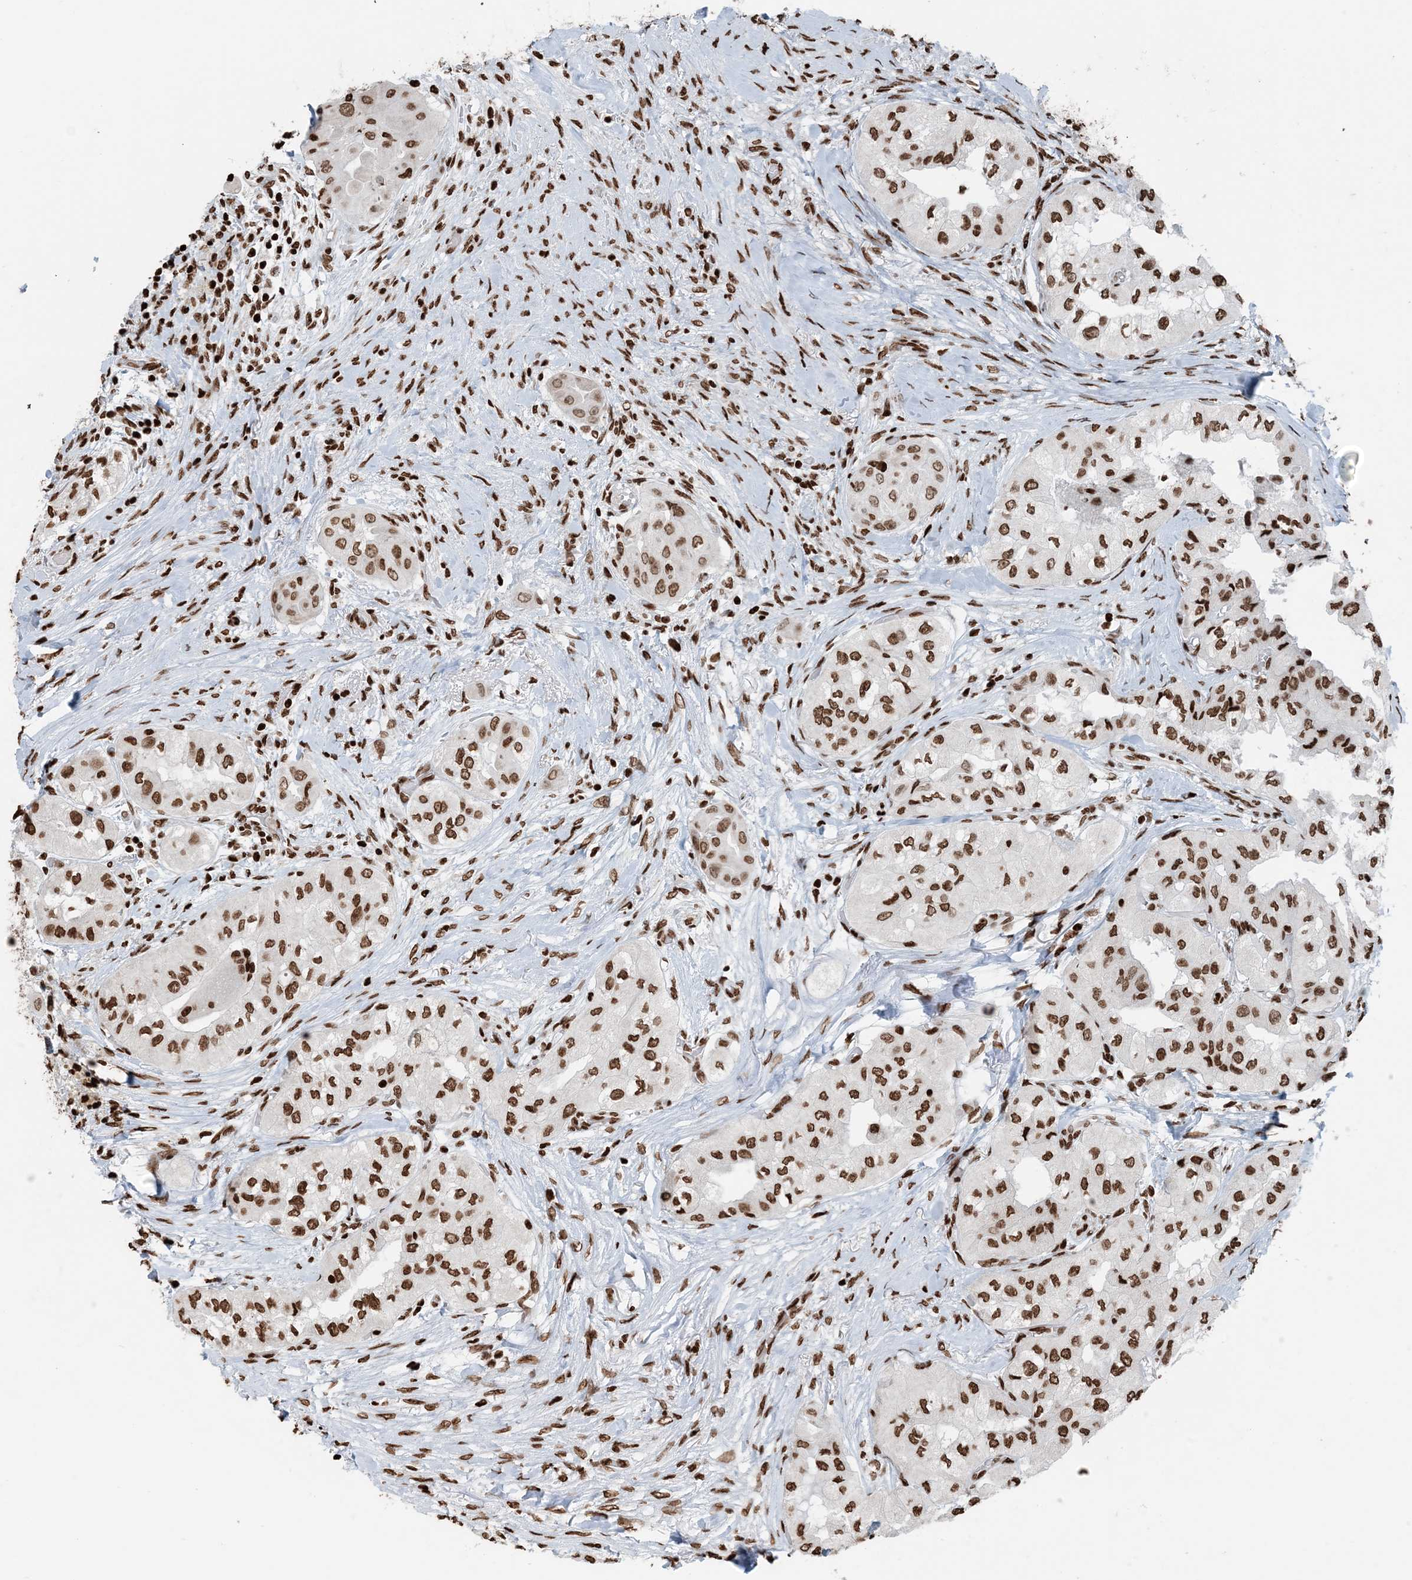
{"staining": {"intensity": "moderate", "quantity": ">75%", "location": "nuclear"}, "tissue": "thyroid cancer", "cell_type": "Tumor cells", "image_type": "cancer", "snomed": [{"axis": "morphology", "description": "Papillary adenocarcinoma, NOS"}, {"axis": "topography", "description": "Thyroid gland"}], "caption": "The micrograph reveals staining of thyroid cancer, revealing moderate nuclear protein expression (brown color) within tumor cells. (Stains: DAB (3,3'-diaminobenzidine) in brown, nuclei in blue, Microscopy: brightfield microscopy at high magnification).", "gene": "H3-3B", "patient": {"sex": "female", "age": 59}}